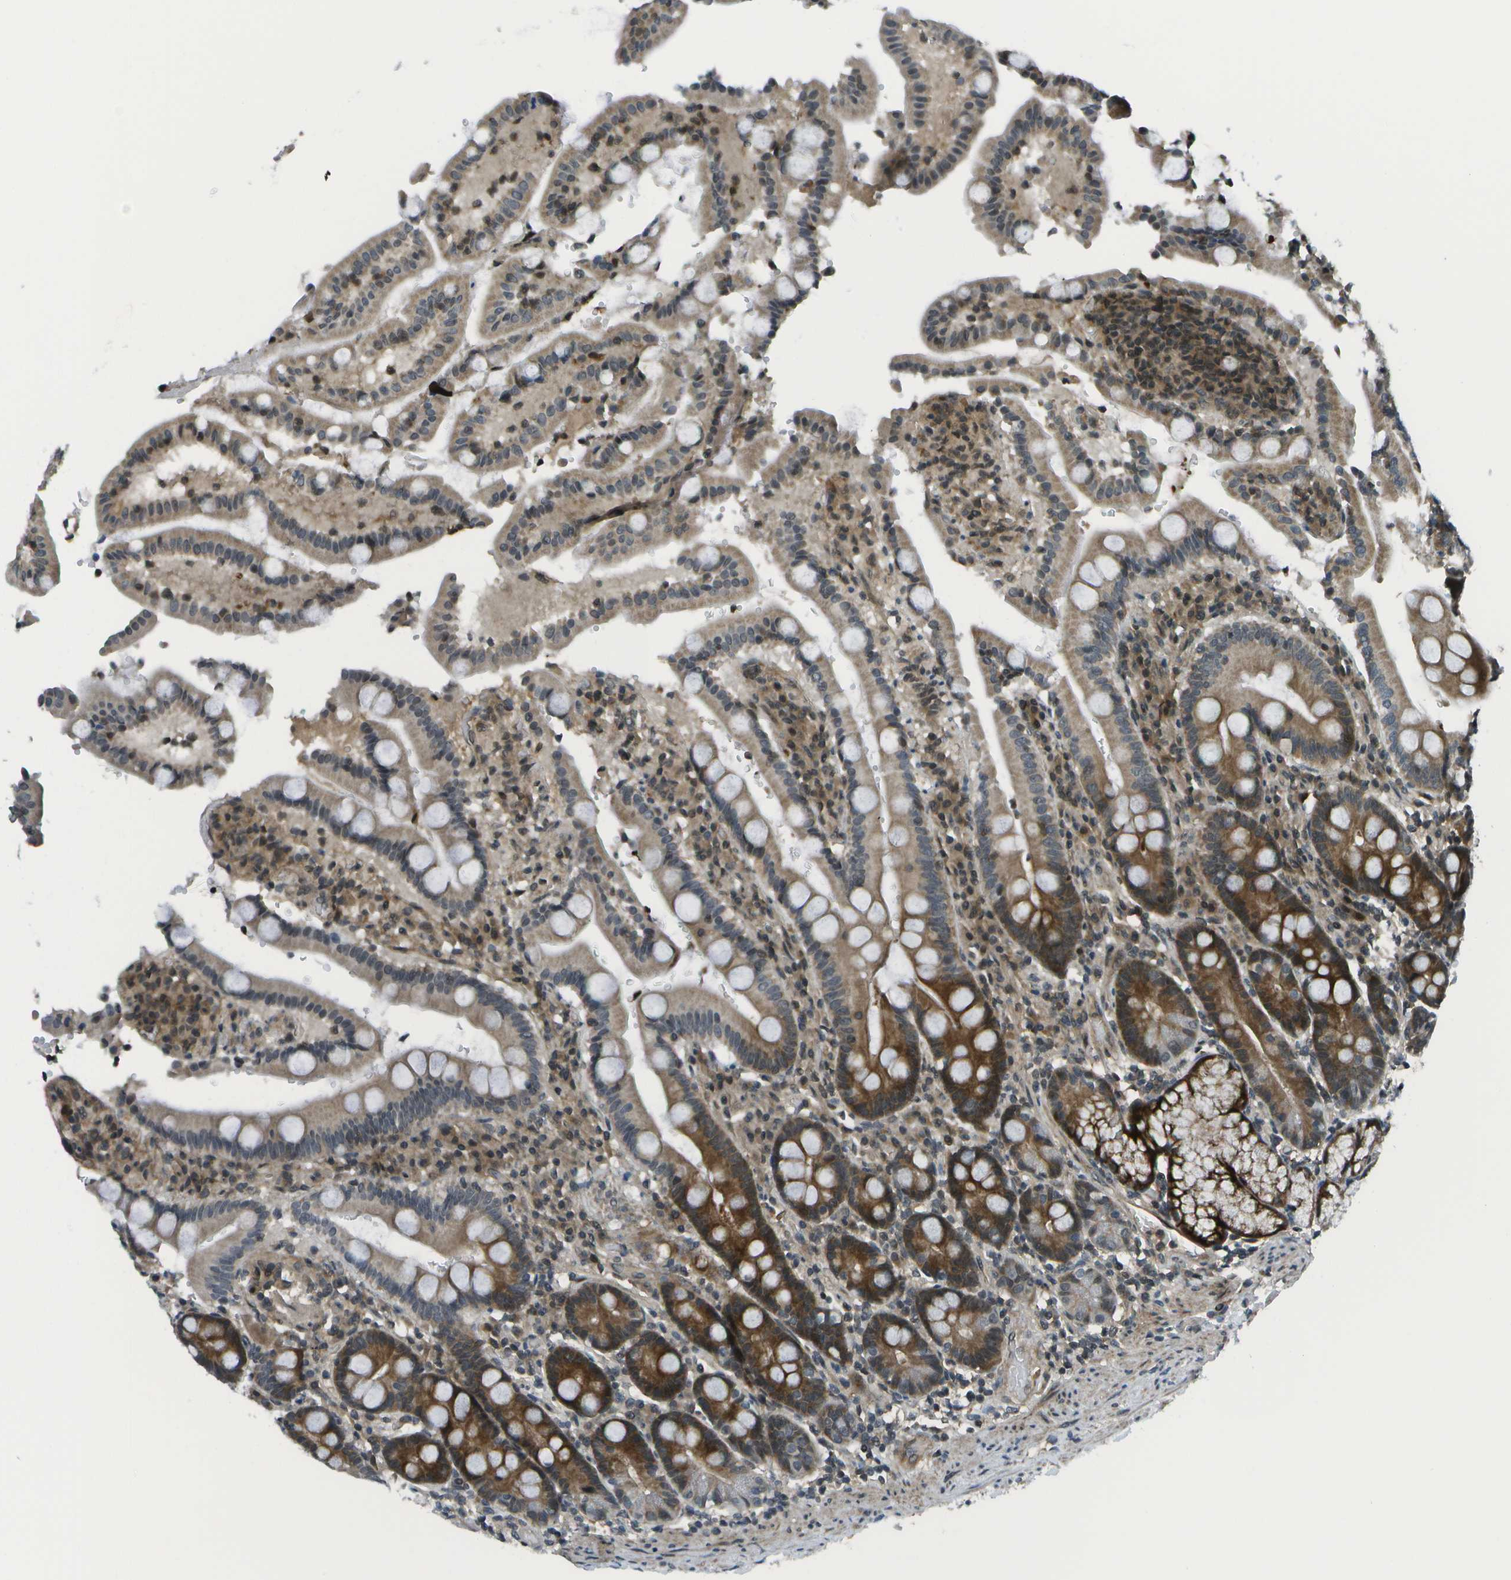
{"staining": {"intensity": "strong", "quantity": "<25%", "location": "cytoplasmic/membranous"}, "tissue": "duodenum", "cell_type": "Glandular cells", "image_type": "normal", "snomed": [{"axis": "morphology", "description": "Normal tissue, NOS"}, {"axis": "topography", "description": "Small intestine, NOS"}], "caption": "Duodenum stained with IHC demonstrates strong cytoplasmic/membranous expression in about <25% of glandular cells. The staining was performed using DAB, with brown indicating positive protein expression. Nuclei are stained blue with hematoxylin.", "gene": "TMEM19", "patient": {"sex": "female", "age": 71}}